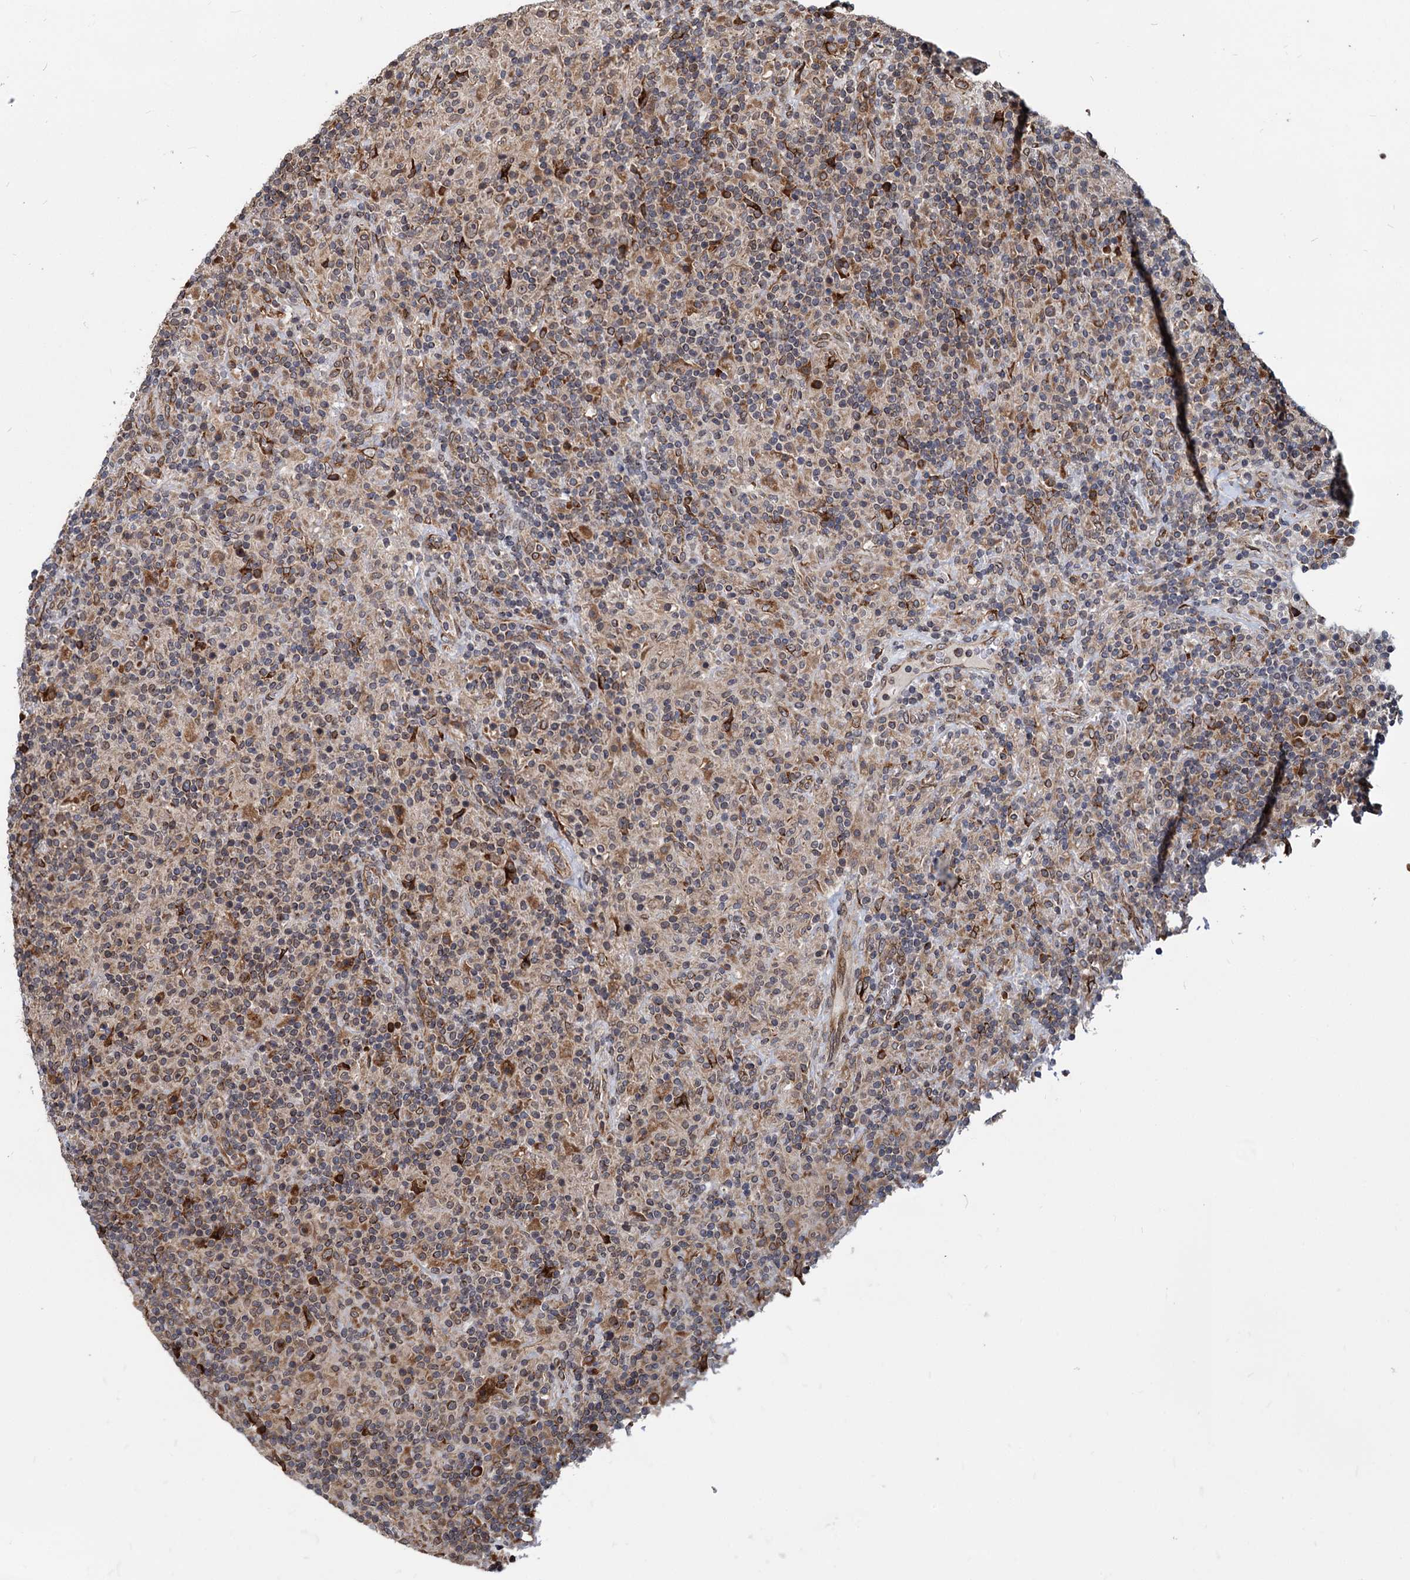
{"staining": {"intensity": "moderate", "quantity": ">75%", "location": "cytoplasmic/membranous"}, "tissue": "lymphoma", "cell_type": "Tumor cells", "image_type": "cancer", "snomed": [{"axis": "morphology", "description": "Hodgkin's disease, NOS"}, {"axis": "topography", "description": "Lymph node"}], "caption": "The immunohistochemical stain highlights moderate cytoplasmic/membranous staining in tumor cells of Hodgkin's disease tissue. (DAB (3,3'-diaminobenzidine) IHC with brightfield microscopy, high magnification).", "gene": "SAAL1", "patient": {"sex": "male", "age": 70}}